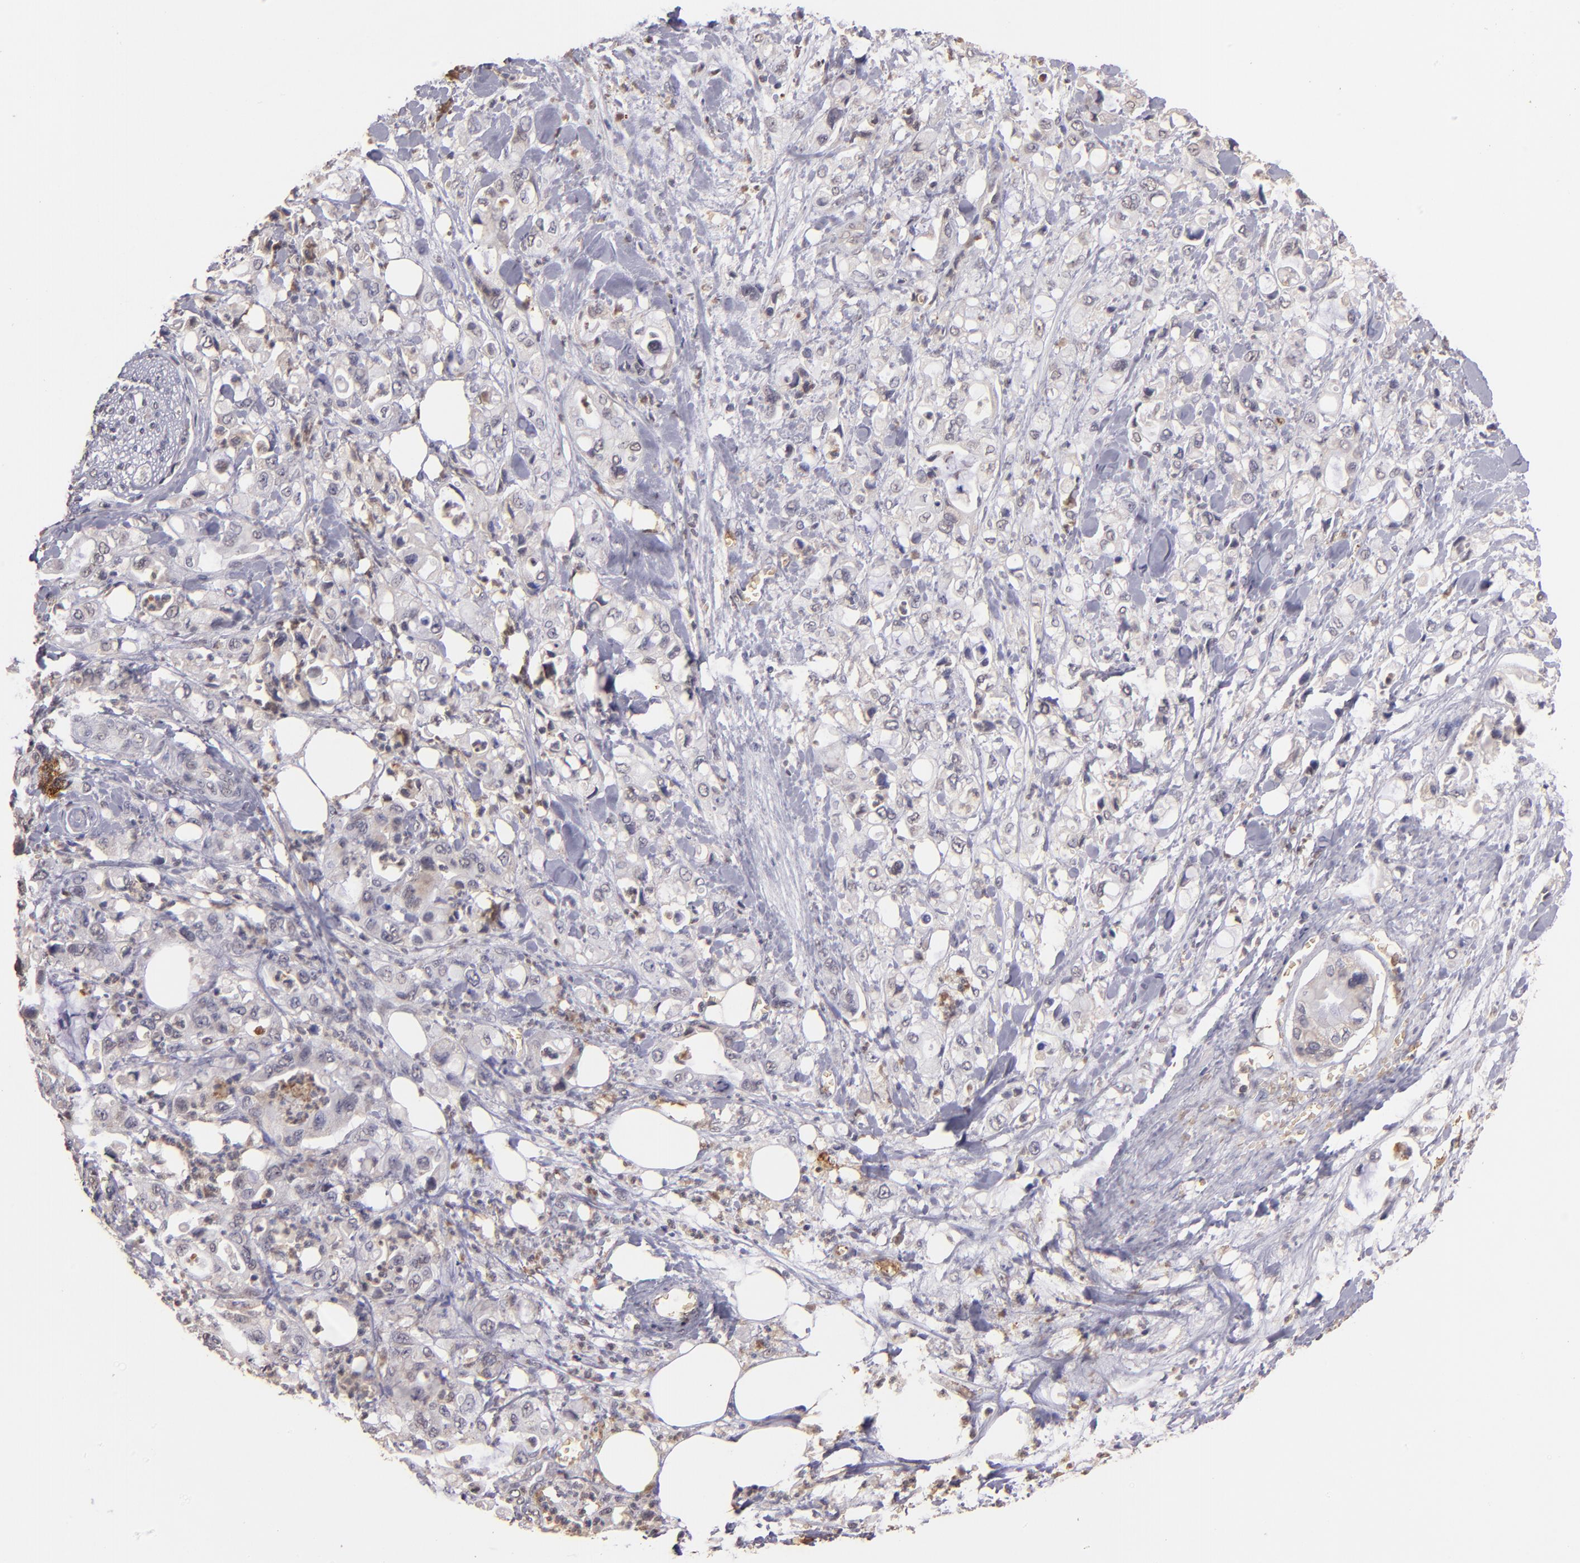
{"staining": {"intensity": "weak", "quantity": "<25%", "location": "cytoplasmic/membranous"}, "tissue": "pancreatic cancer", "cell_type": "Tumor cells", "image_type": "cancer", "snomed": [{"axis": "morphology", "description": "Adenocarcinoma, NOS"}, {"axis": "topography", "description": "Pancreas"}], "caption": "High magnification brightfield microscopy of adenocarcinoma (pancreatic) stained with DAB (brown) and counterstained with hematoxylin (blue): tumor cells show no significant positivity.", "gene": "SERPINC1", "patient": {"sex": "male", "age": 70}}